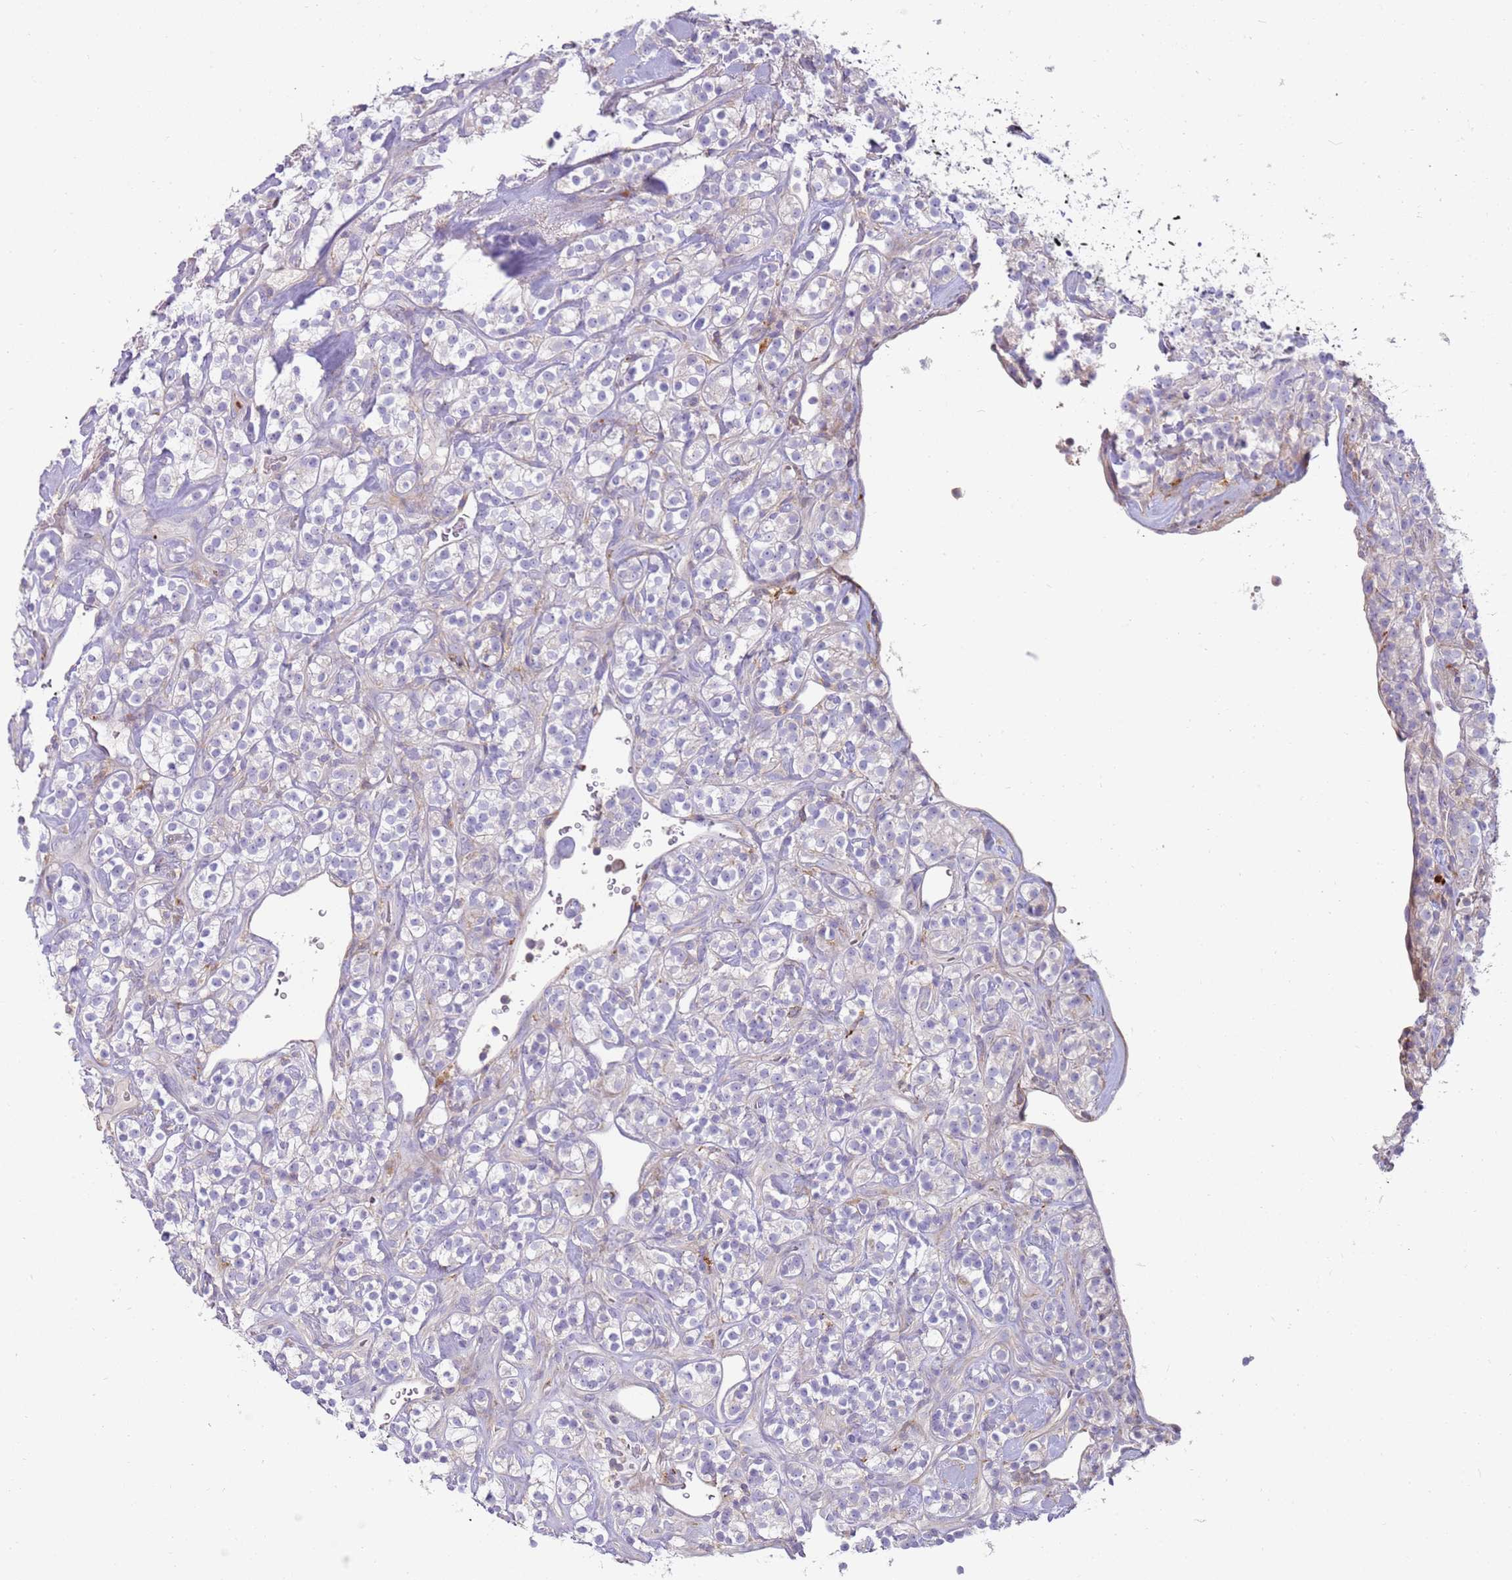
{"staining": {"intensity": "negative", "quantity": "none", "location": "none"}, "tissue": "renal cancer", "cell_type": "Tumor cells", "image_type": "cancer", "snomed": [{"axis": "morphology", "description": "Adenocarcinoma, NOS"}, {"axis": "topography", "description": "Kidney"}], "caption": "The photomicrograph displays no significant positivity in tumor cells of adenocarcinoma (renal).", "gene": "FPR1", "patient": {"sex": "male", "age": 77}}